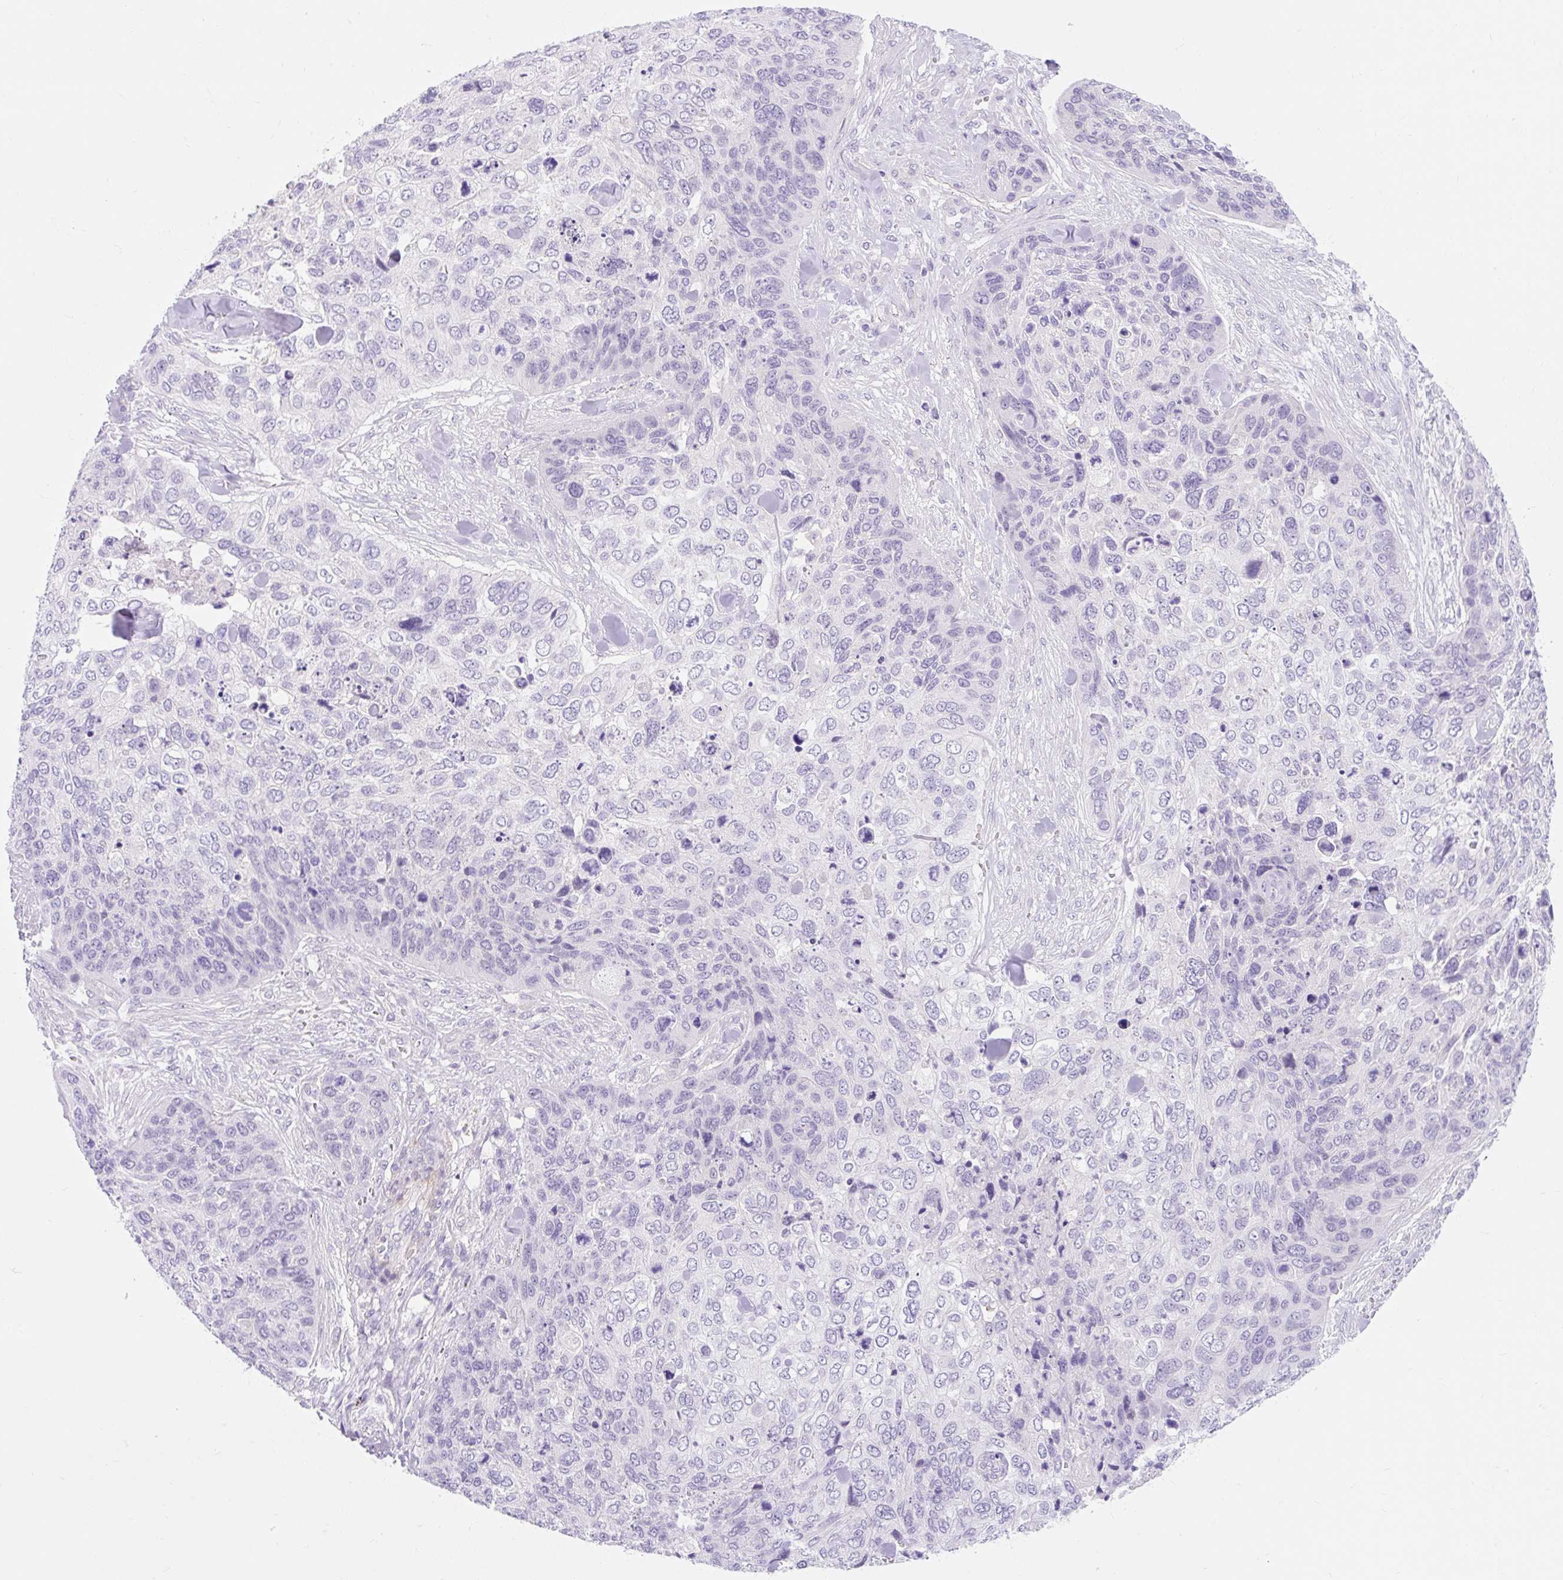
{"staining": {"intensity": "negative", "quantity": "none", "location": "none"}, "tissue": "skin cancer", "cell_type": "Tumor cells", "image_type": "cancer", "snomed": [{"axis": "morphology", "description": "Basal cell carcinoma"}, {"axis": "topography", "description": "Skin"}], "caption": "This is a image of immunohistochemistry (IHC) staining of skin cancer, which shows no staining in tumor cells.", "gene": "SLC28A1", "patient": {"sex": "female", "age": 74}}